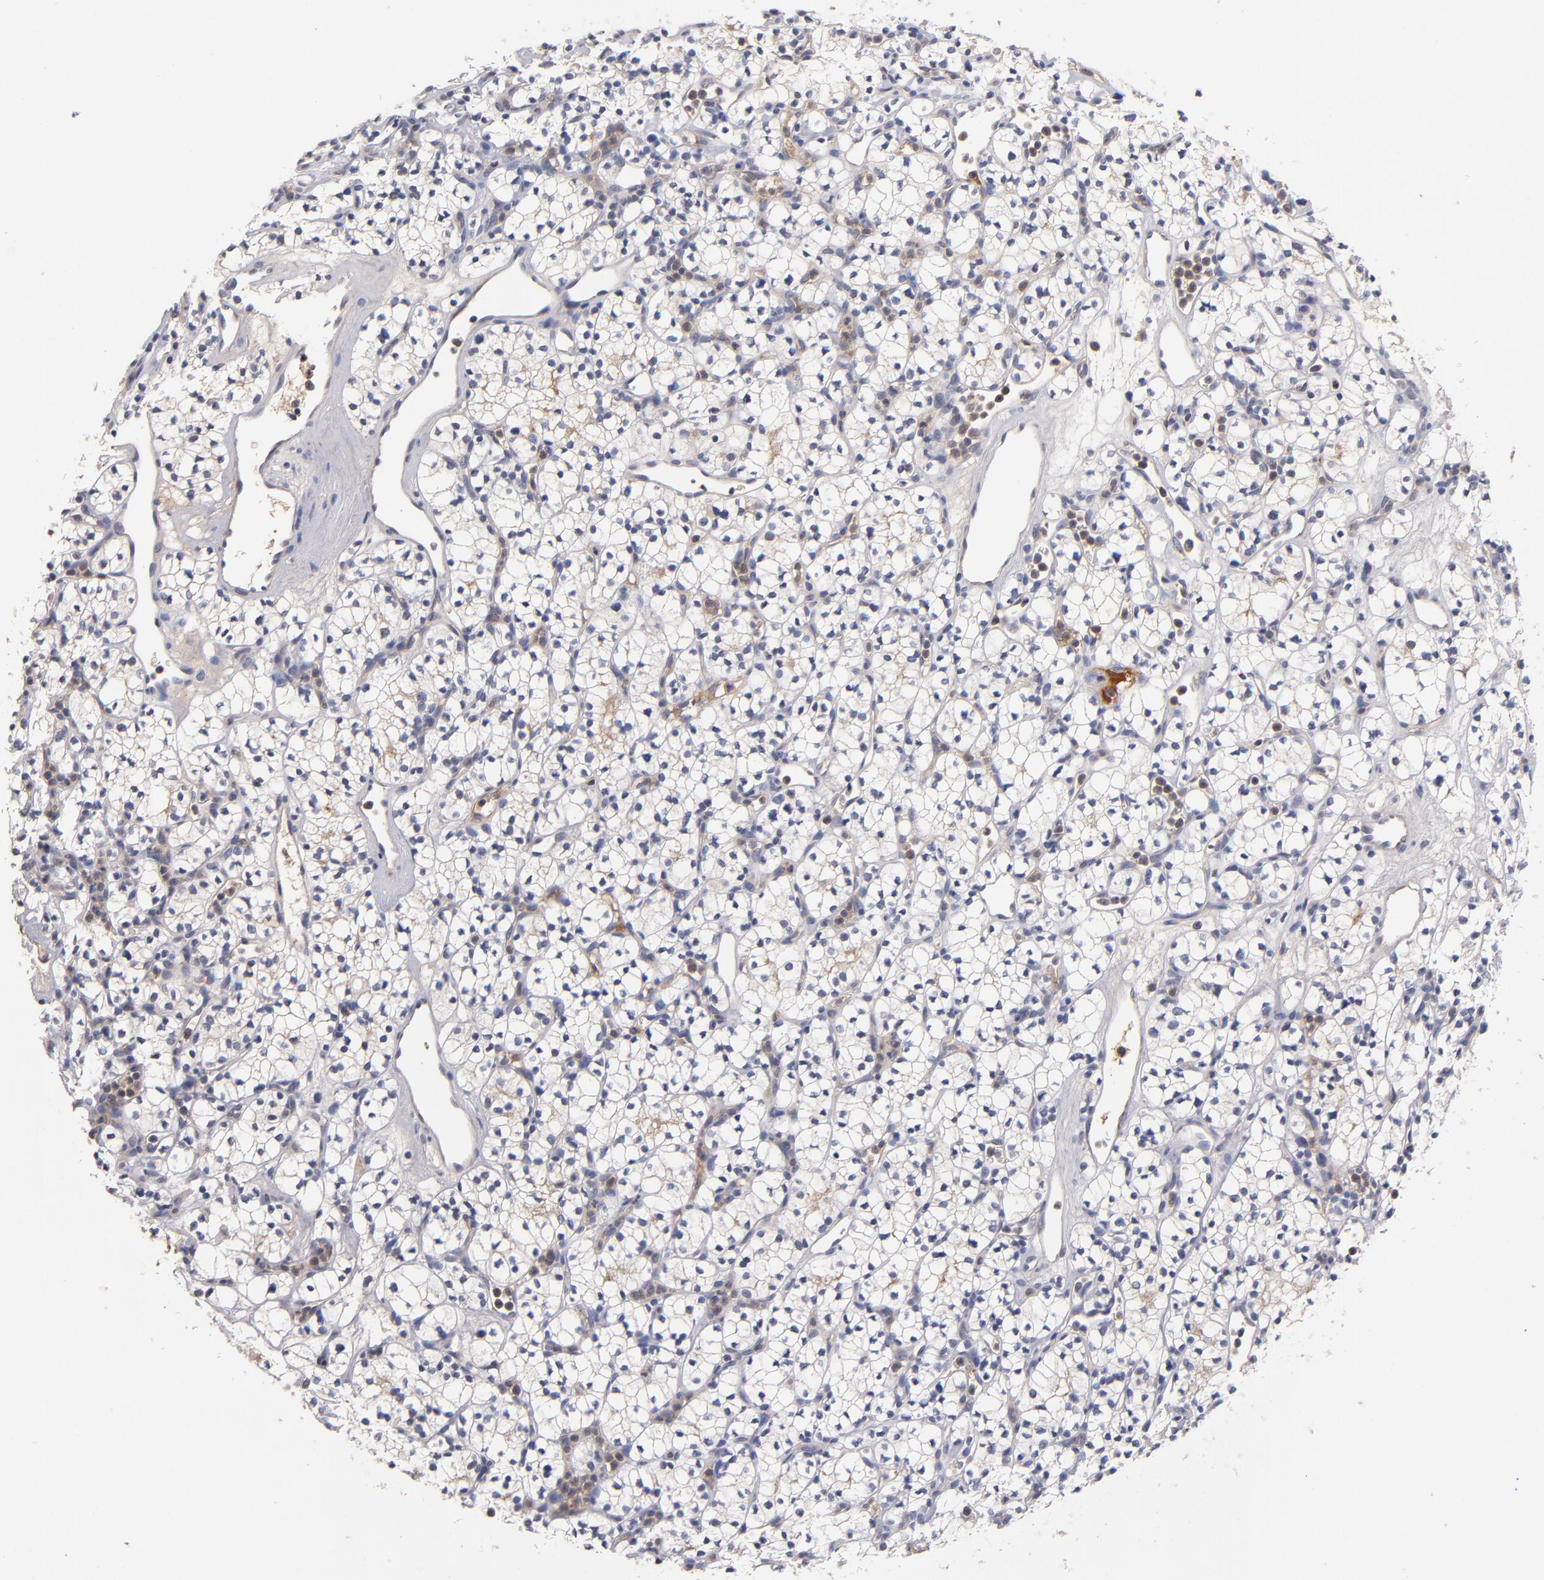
{"staining": {"intensity": "weak", "quantity": "25%-75%", "location": "cytoplasmic/membranous"}, "tissue": "renal cancer", "cell_type": "Tumor cells", "image_type": "cancer", "snomed": [{"axis": "morphology", "description": "Adenocarcinoma, NOS"}, {"axis": "topography", "description": "Kidney"}], "caption": "Adenocarcinoma (renal) stained with a protein marker reveals weak staining in tumor cells.", "gene": "DACT1", "patient": {"sex": "male", "age": 59}}